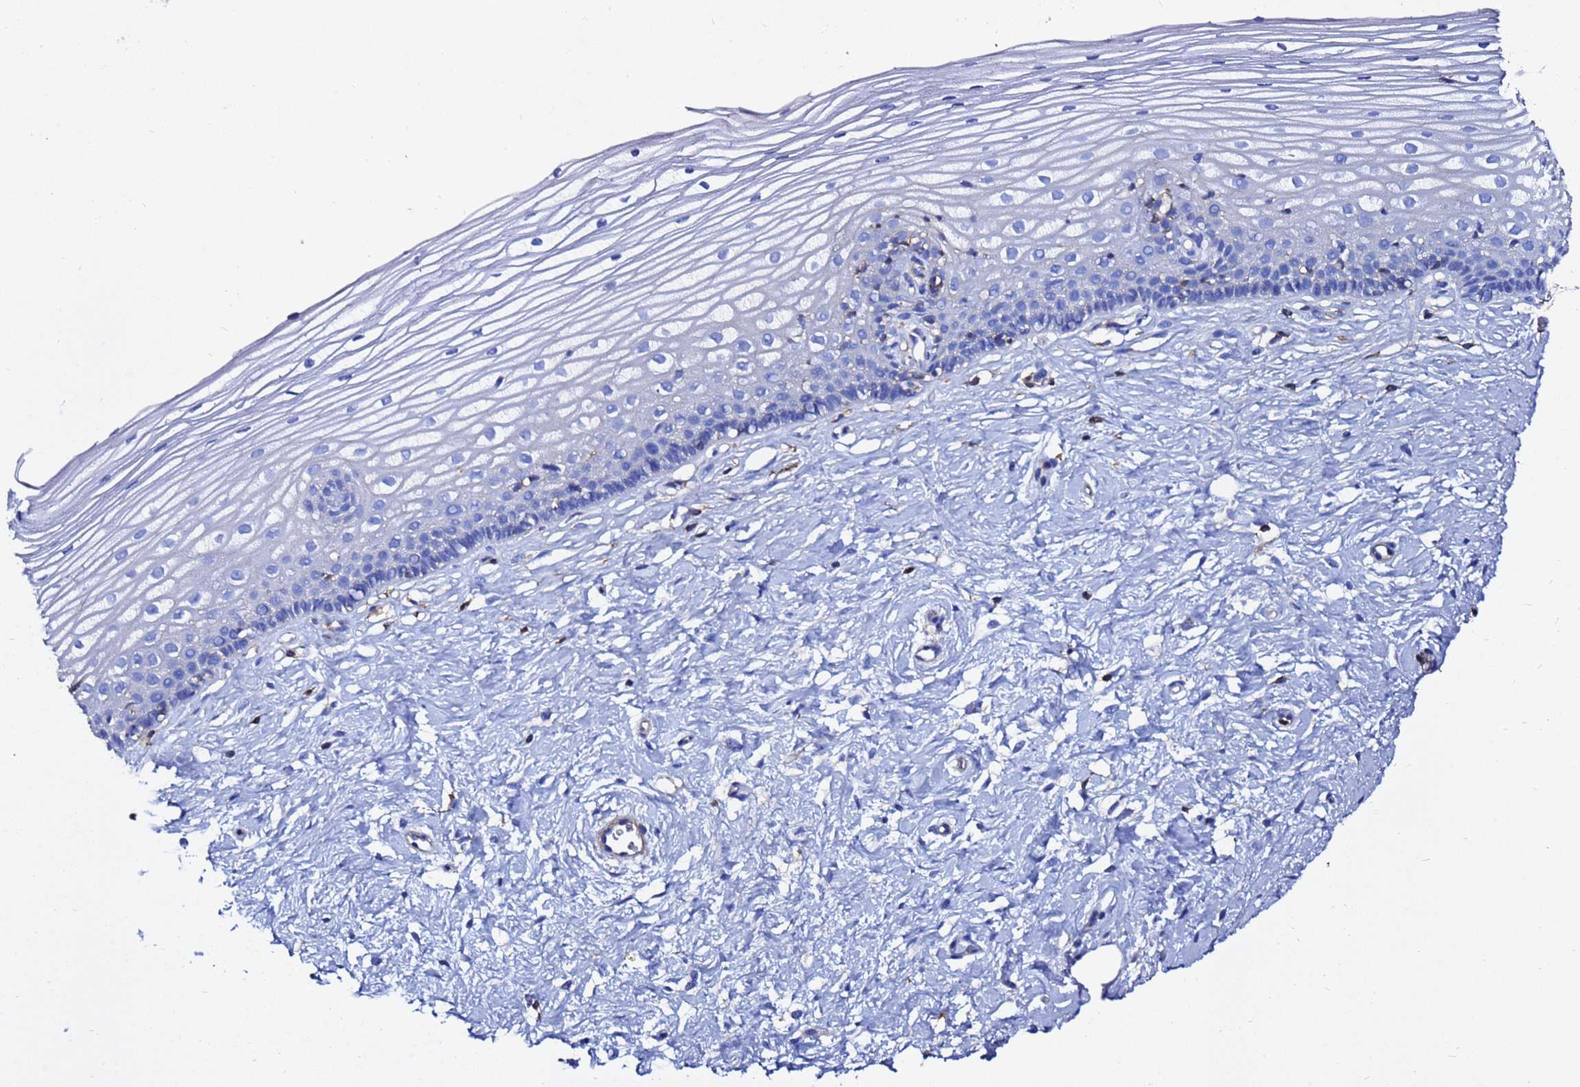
{"staining": {"intensity": "negative", "quantity": "none", "location": "none"}, "tissue": "cervix", "cell_type": "Glandular cells", "image_type": "normal", "snomed": [{"axis": "morphology", "description": "Normal tissue, NOS"}, {"axis": "topography", "description": "Cervix"}], "caption": "IHC of benign human cervix displays no staining in glandular cells. (DAB (3,3'-diaminobenzidine) immunohistochemistry (IHC) visualized using brightfield microscopy, high magnification).", "gene": "ACTA1", "patient": {"sex": "female", "age": 40}}